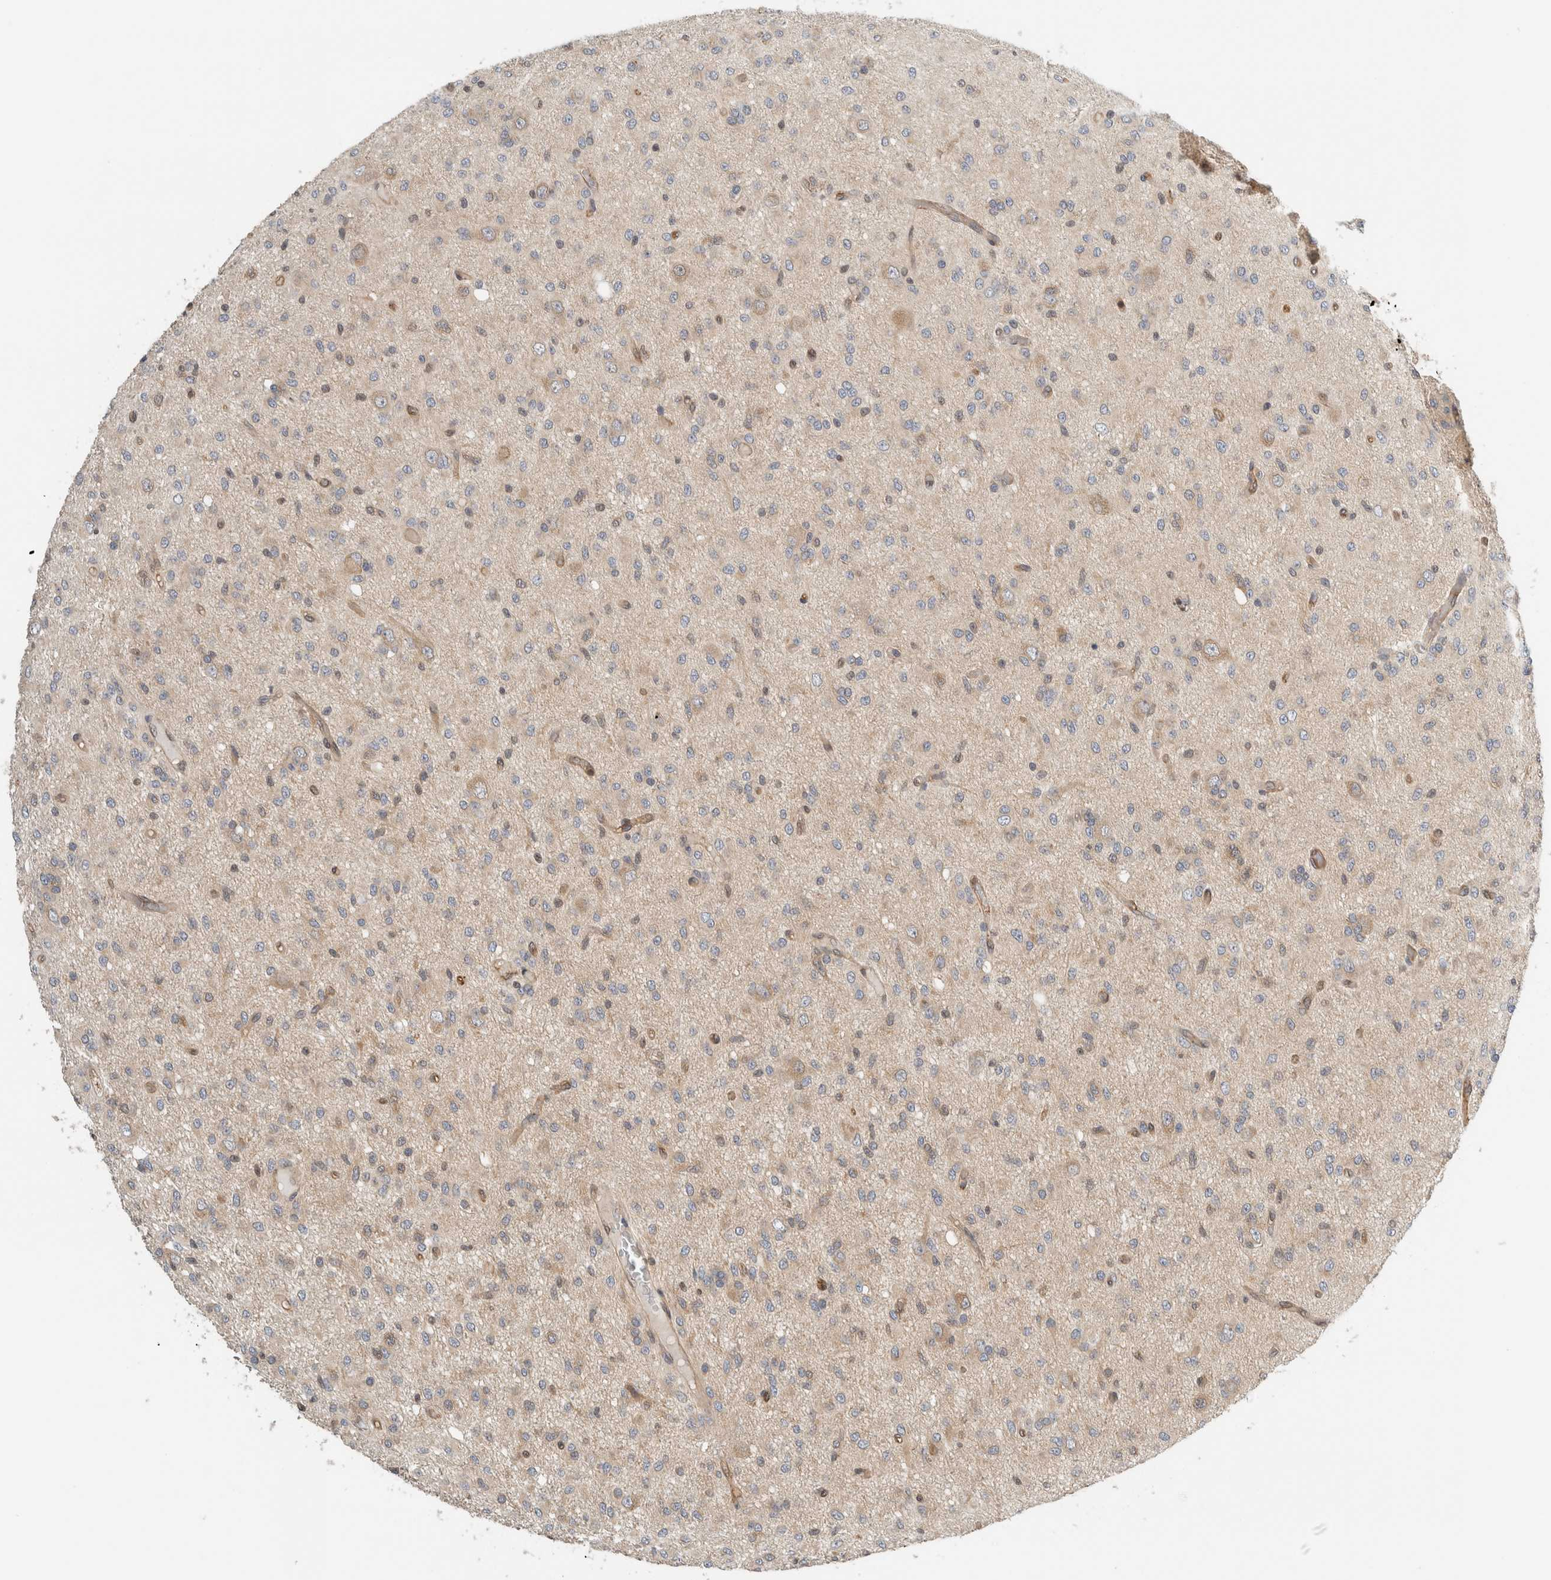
{"staining": {"intensity": "negative", "quantity": "none", "location": "none"}, "tissue": "glioma", "cell_type": "Tumor cells", "image_type": "cancer", "snomed": [{"axis": "morphology", "description": "Glioma, malignant, High grade"}, {"axis": "topography", "description": "Brain"}], "caption": "This micrograph is of glioma stained with immunohistochemistry (IHC) to label a protein in brown with the nuclei are counter-stained blue. There is no staining in tumor cells. (Stains: DAB immunohistochemistry (IHC) with hematoxylin counter stain, Microscopy: brightfield microscopy at high magnification).", "gene": "PFDN4", "patient": {"sex": "female", "age": 59}}